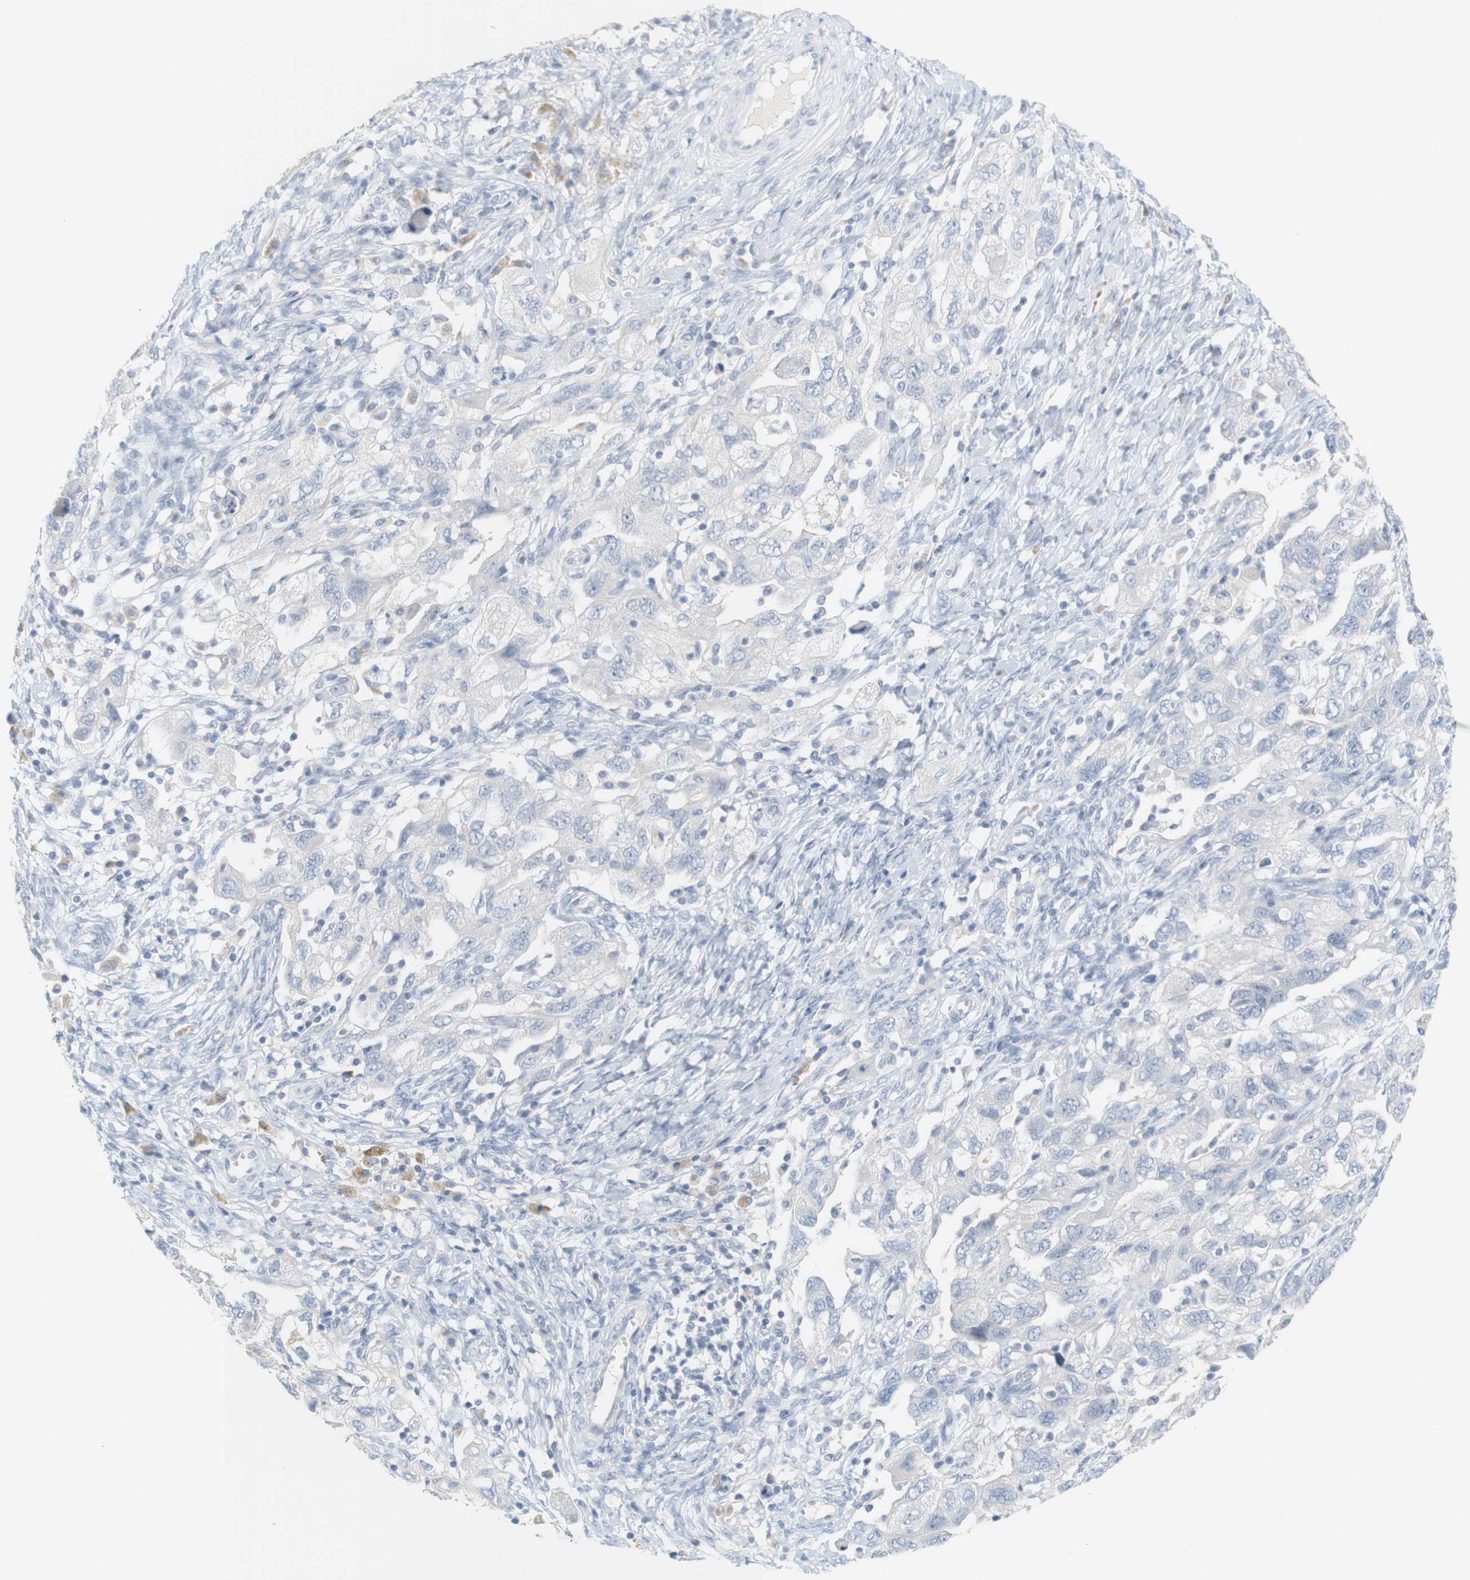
{"staining": {"intensity": "negative", "quantity": "none", "location": "none"}, "tissue": "ovarian cancer", "cell_type": "Tumor cells", "image_type": "cancer", "snomed": [{"axis": "morphology", "description": "Carcinoma, NOS"}, {"axis": "morphology", "description": "Cystadenocarcinoma, serous, NOS"}, {"axis": "topography", "description": "Ovary"}], "caption": "IHC of ovarian cancer (serous cystadenocarcinoma) exhibits no expression in tumor cells.", "gene": "RGS9", "patient": {"sex": "female", "age": 69}}